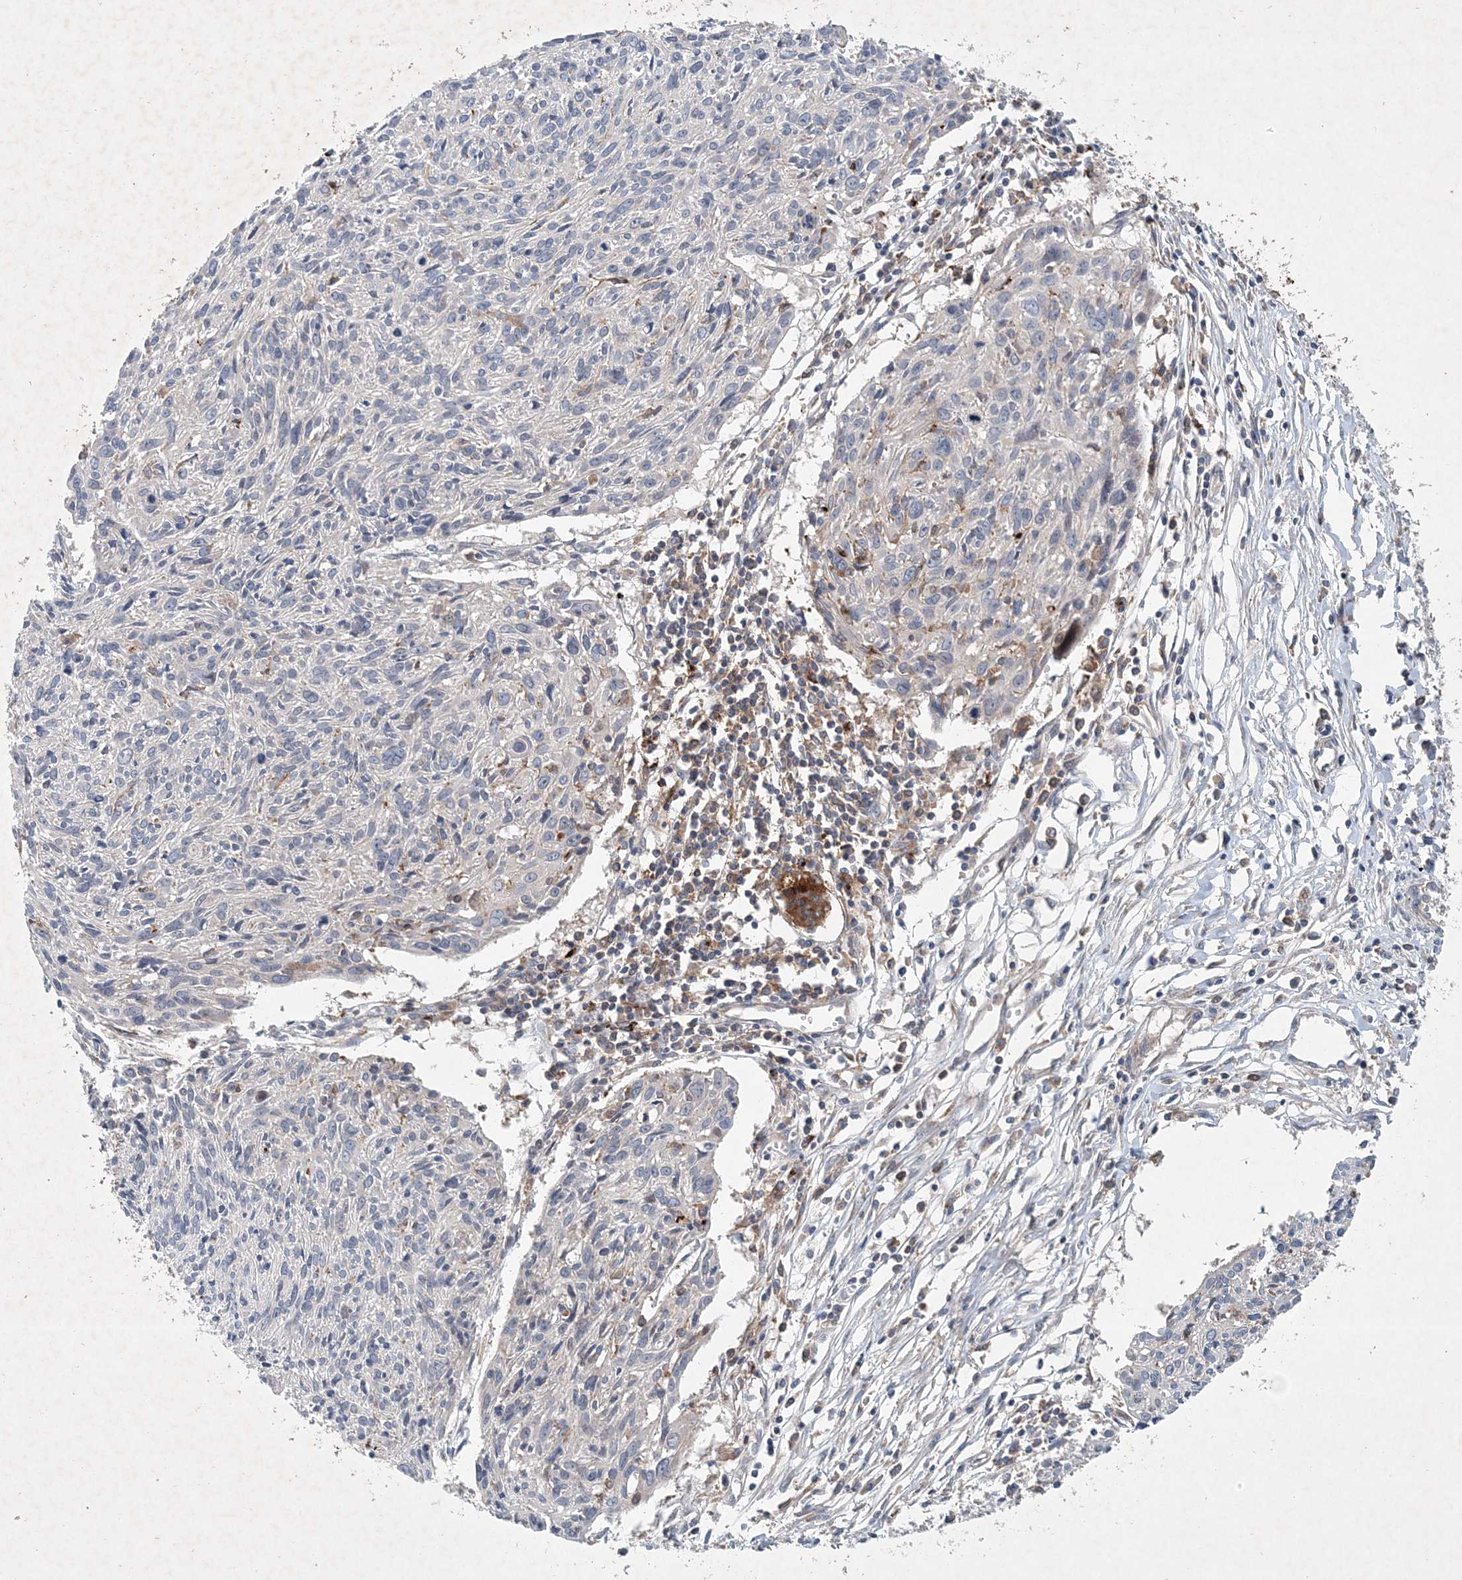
{"staining": {"intensity": "negative", "quantity": "none", "location": "none"}, "tissue": "cervical cancer", "cell_type": "Tumor cells", "image_type": "cancer", "snomed": [{"axis": "morphology", "description": "Squamous cell carcinoma, NOS"}, {"axis": "topography", "description": "Cervix"}], "caption": "The immunohistochemistry (IHC) photomicrograph has no significant positivity in tumor cells of squamous cell carcinoma (cervical) tissue.", "gene": "P2RY10", "patient": {"sex": "female", "age": 51}}